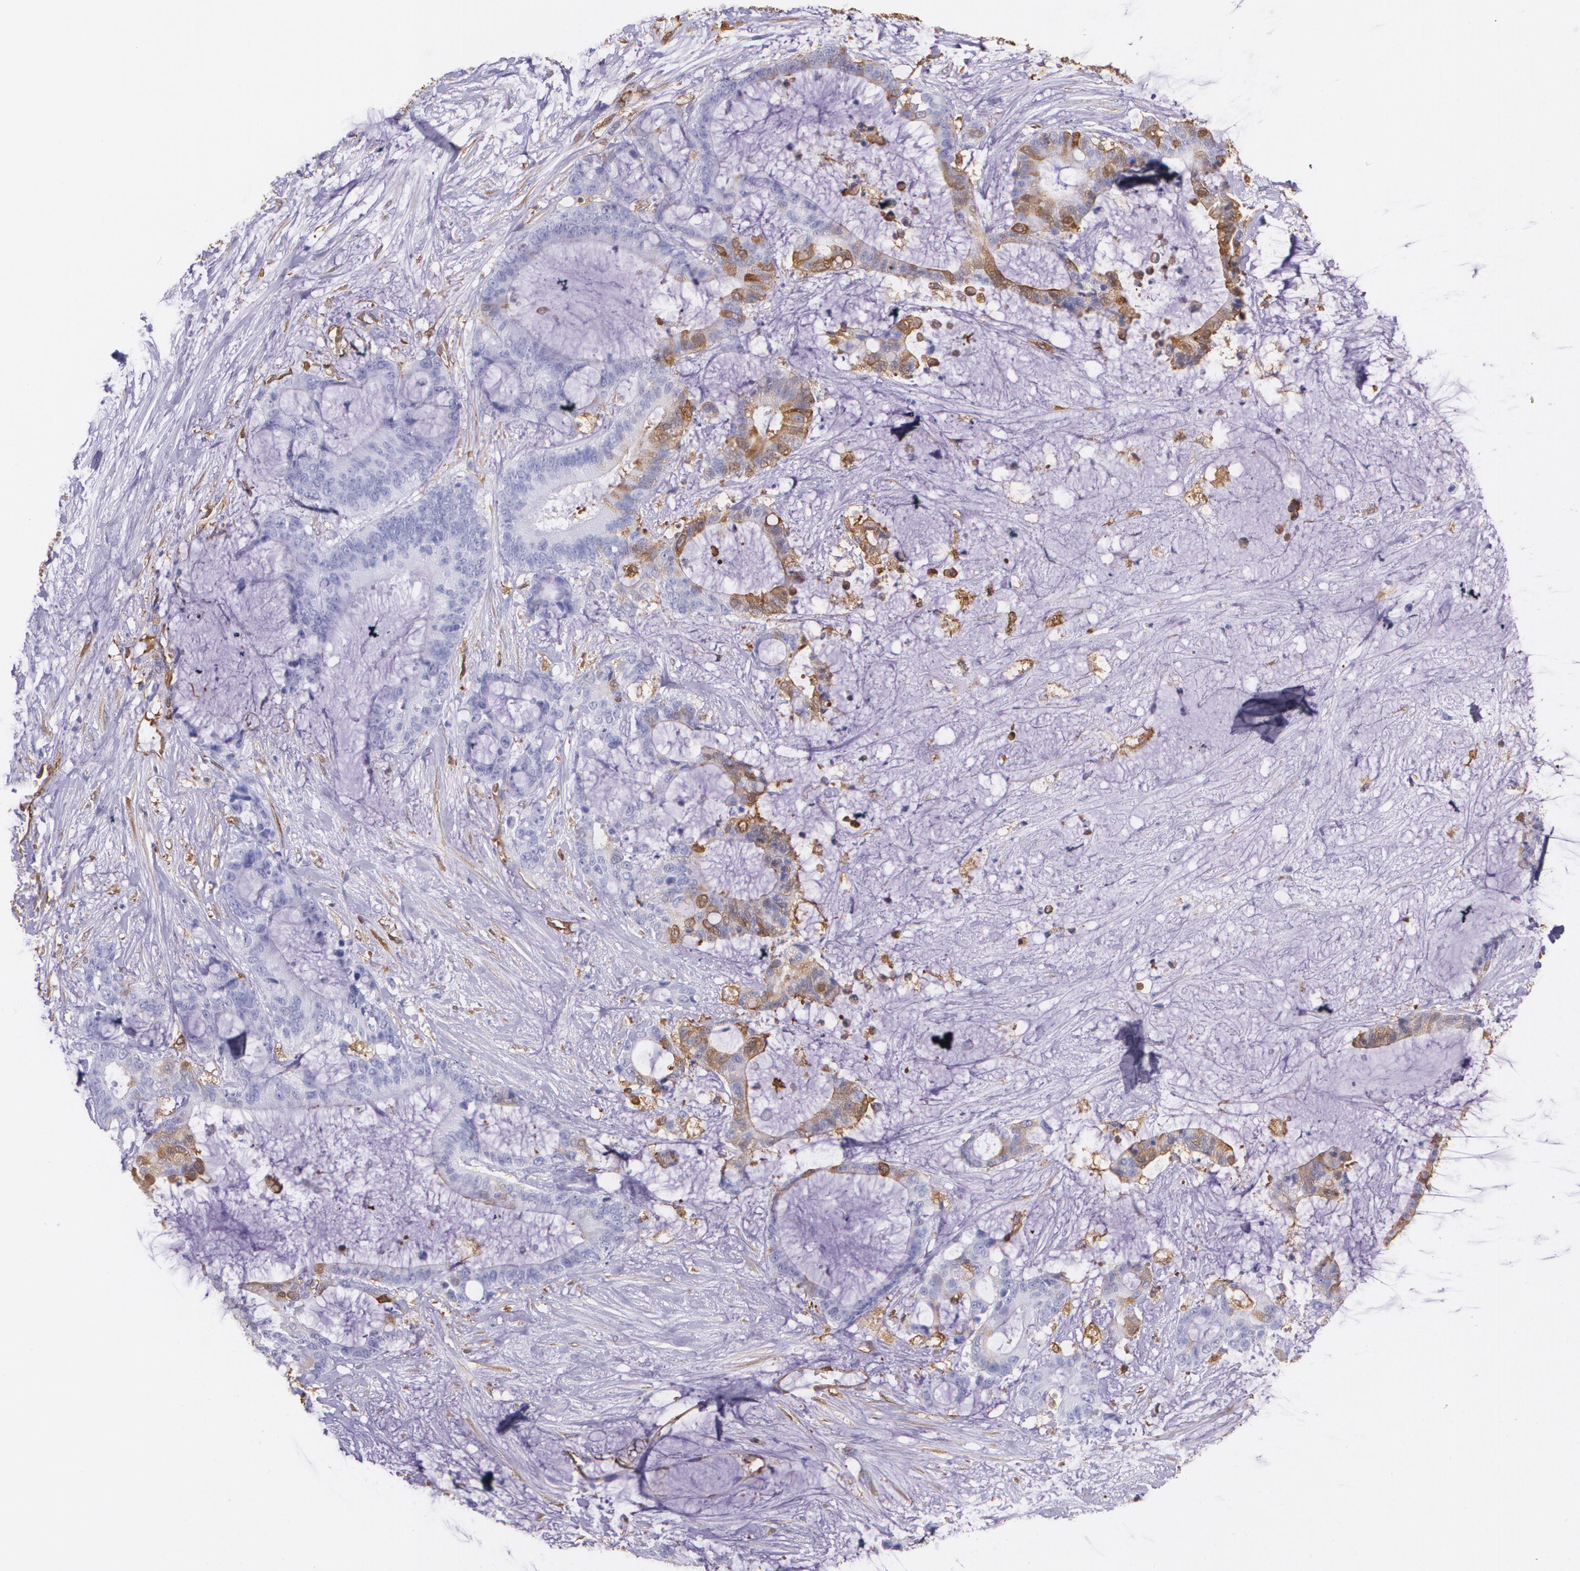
{"staining": {"intensity": "weak", "quantity": "<25%", "location": "cytoplasmic/membranous"}, "tissue": "liver cancer", "cell_type": "Tumor cells", "image_type": "cancer", "snomed": [{"axis": "morphology", "description": "Cholangiocarcinoma"}, {"axis": "topography", "description": "Liver"}], "caption": "Image shows no protein positivity in tumor cells of cholangiocarcinoma (liver) tissue.", "gene": "MMP2", "patient": {"sex": "female", "age": 73}}